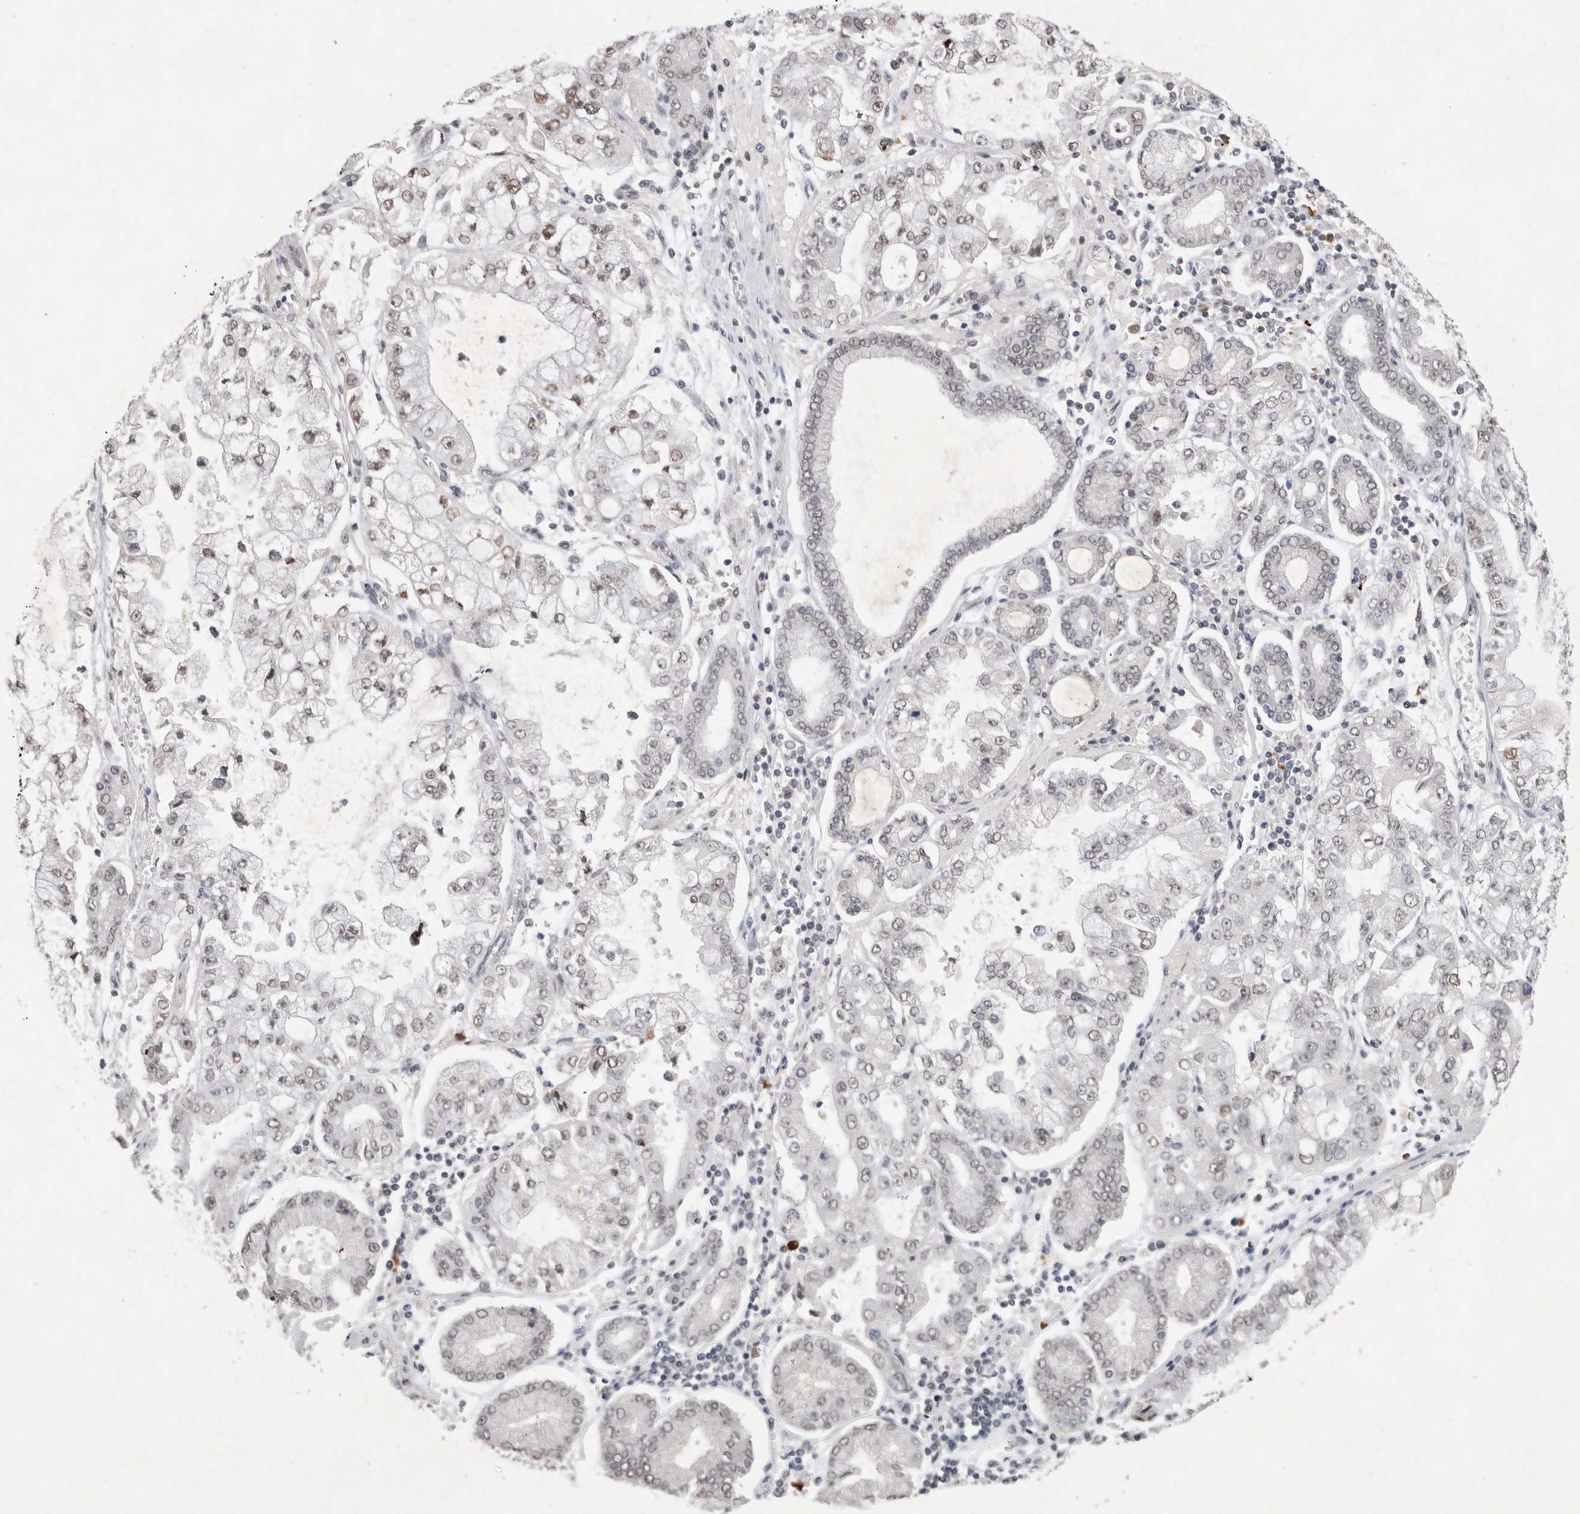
{"staining": {"intensity": "negative", "quantity": "none", "location": "none"}, "tissue": "stomach cancer", "cell_type": "Tumor cells", "image_type": "cancer", "snomed": [{"axis": "morphology", "description": "Adenocarcinoma, NOS"}, {"axis": "topography", "description": "Stomach"}], "caption": "The immunohistochemistry (IHC) image has no significant staining in tumor cells of adenocarcinoma (stomach) tissue. (Brightfield microscopy of DAB (3,3'-diaminobenzidine) IHC at high magnification).", "gene": "XRCC5", "patient": {"sex": "male", "age": 76}}